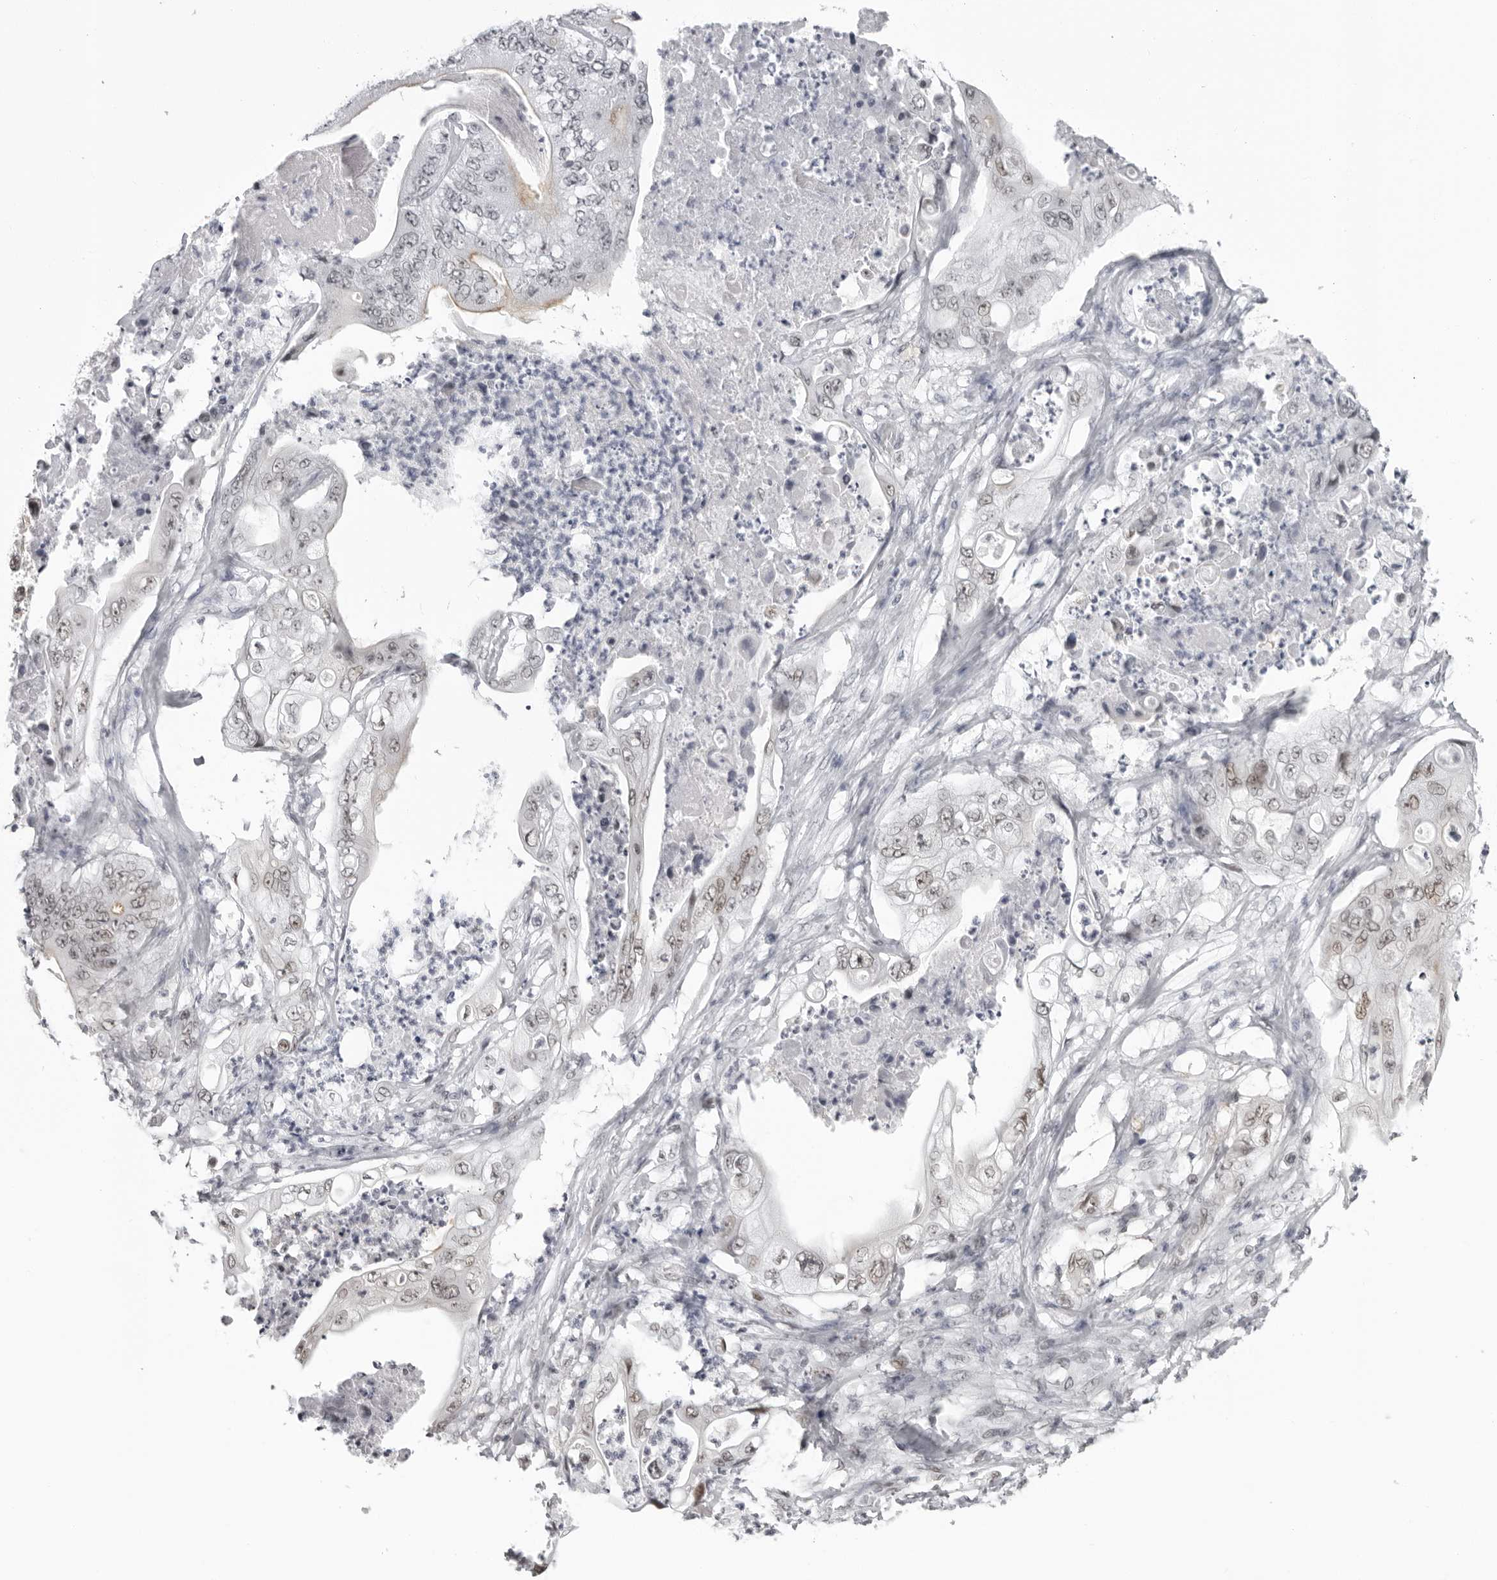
{"staining": {"intensity": "moderate", "quantity": "25%-75%", "location": "cytoplasmic/membranous,nuclear"}, "tissue": "stomach cancer", "cell_type": "Tumor cells", "image_type": "cancer", "snomed": [{"axis": "morphology", "description": "Adenocarcinoma, NOS"}, {"axis": "topography", "description": "Stomach"}], "caption": "Stomach cancer stained with a brown dye exhibits moderate cytoplasmic/membranous and nuclear positive positivity in approximately 25%-75% of tumor cells.", "gene": "ESPN", "patient": {"sex": "female", "age": 73}}